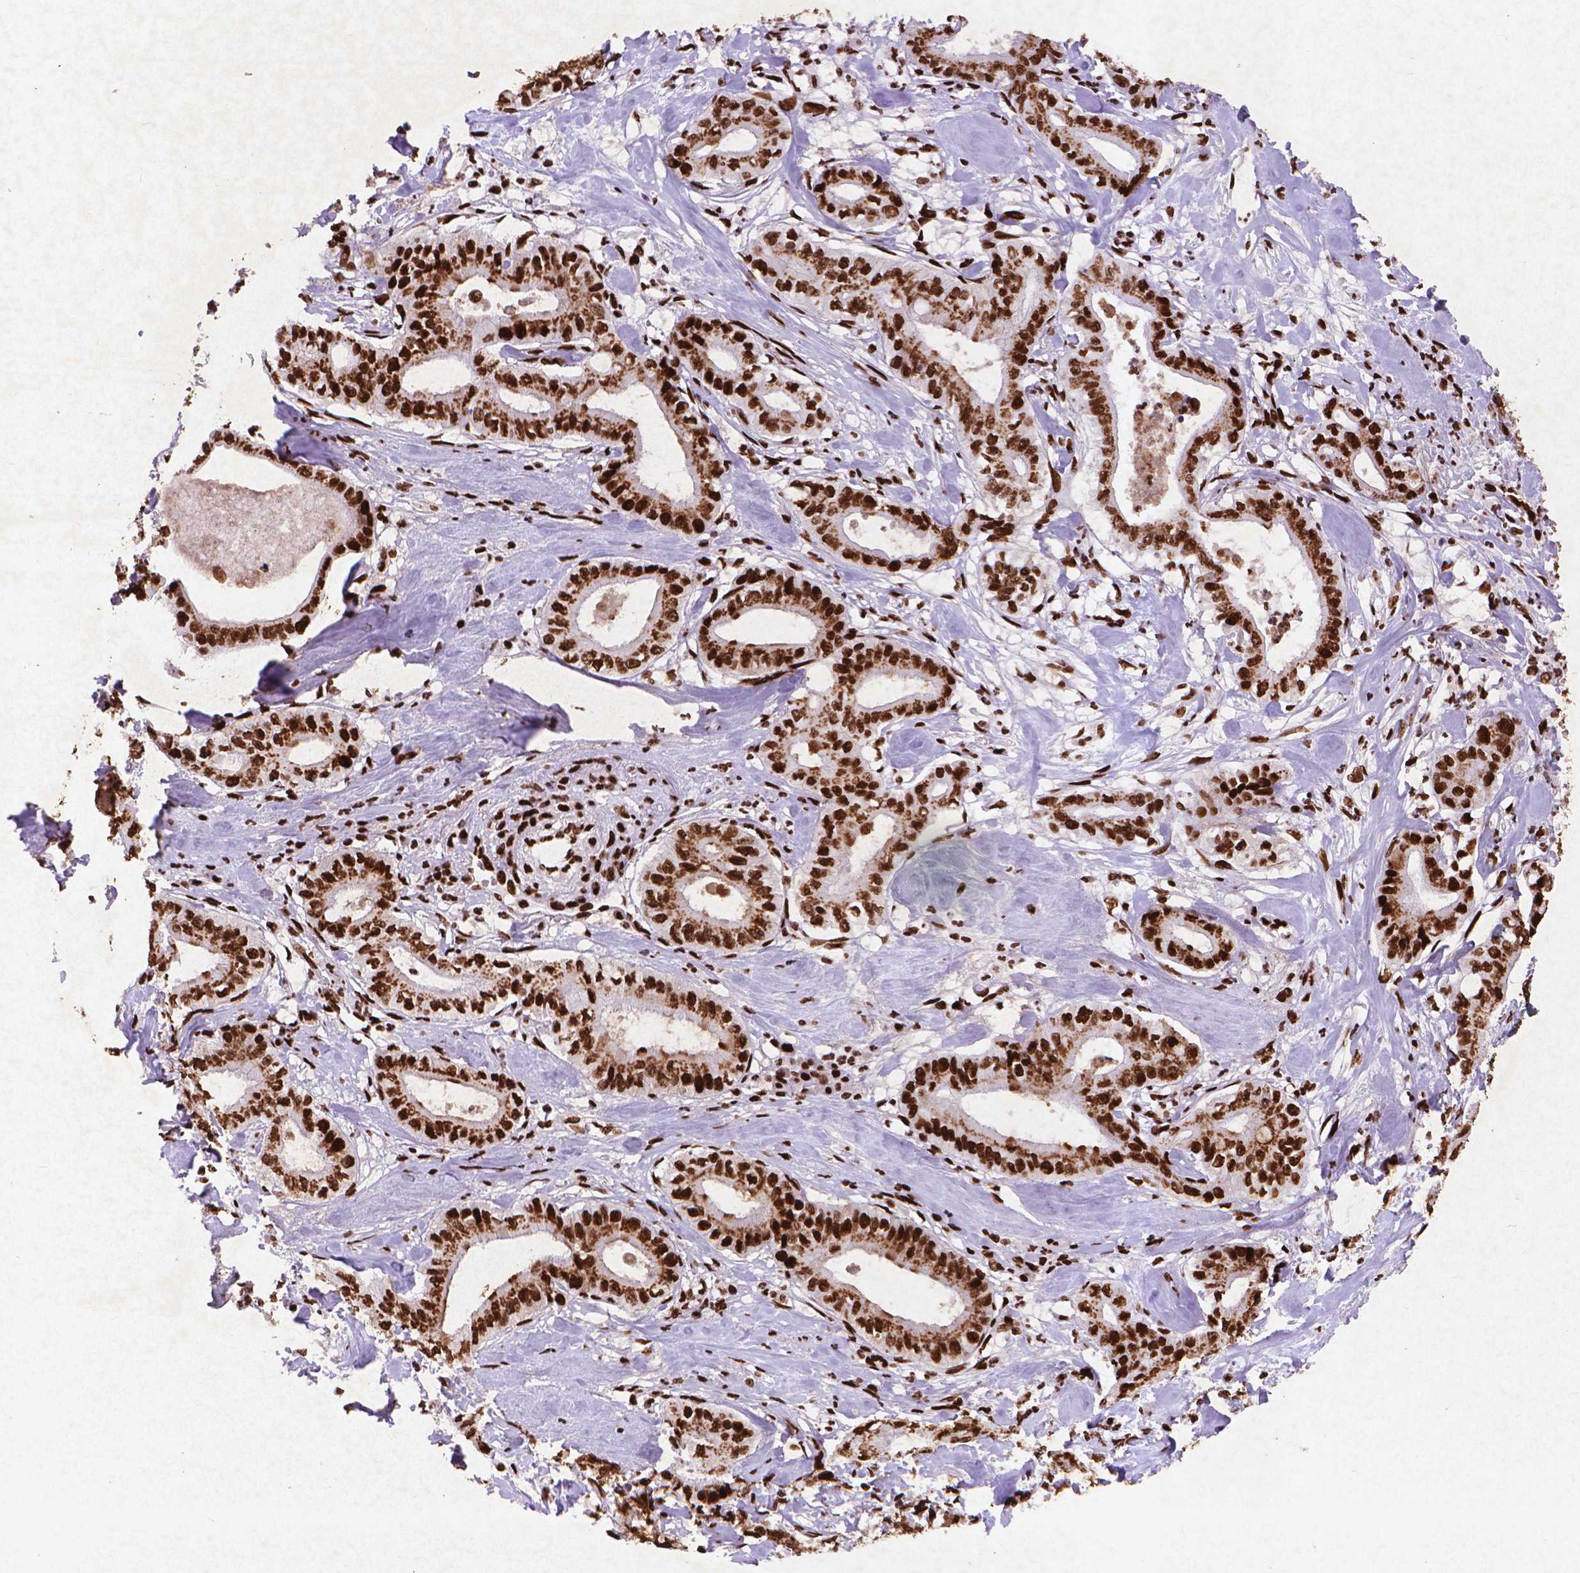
{"staining": {"intensity": "strong", "quantity": ">75%", "location": "cytoplasmic/membranous,nuclear"}, "tissue": "pancreatic cancer", "cell_type": "Tumor cells", "image_type": "cancer", "snomed": [{"axis": "morphology", "description": "Adenocarcinoma, NOS"}, {"axis": "topography", "description": "Pancreas"}], "caption": "A high-resolution photomicrograph shows immunohistochemistry (IHC) staining of pancreatic cancer (adenocarcinoma), which displays strong cytoplasmic/membranous and nuclear positivity in approximately >75% of tumor cells.", "gene": "CITED2", "patient": {"sex": "male", "age": 71}}